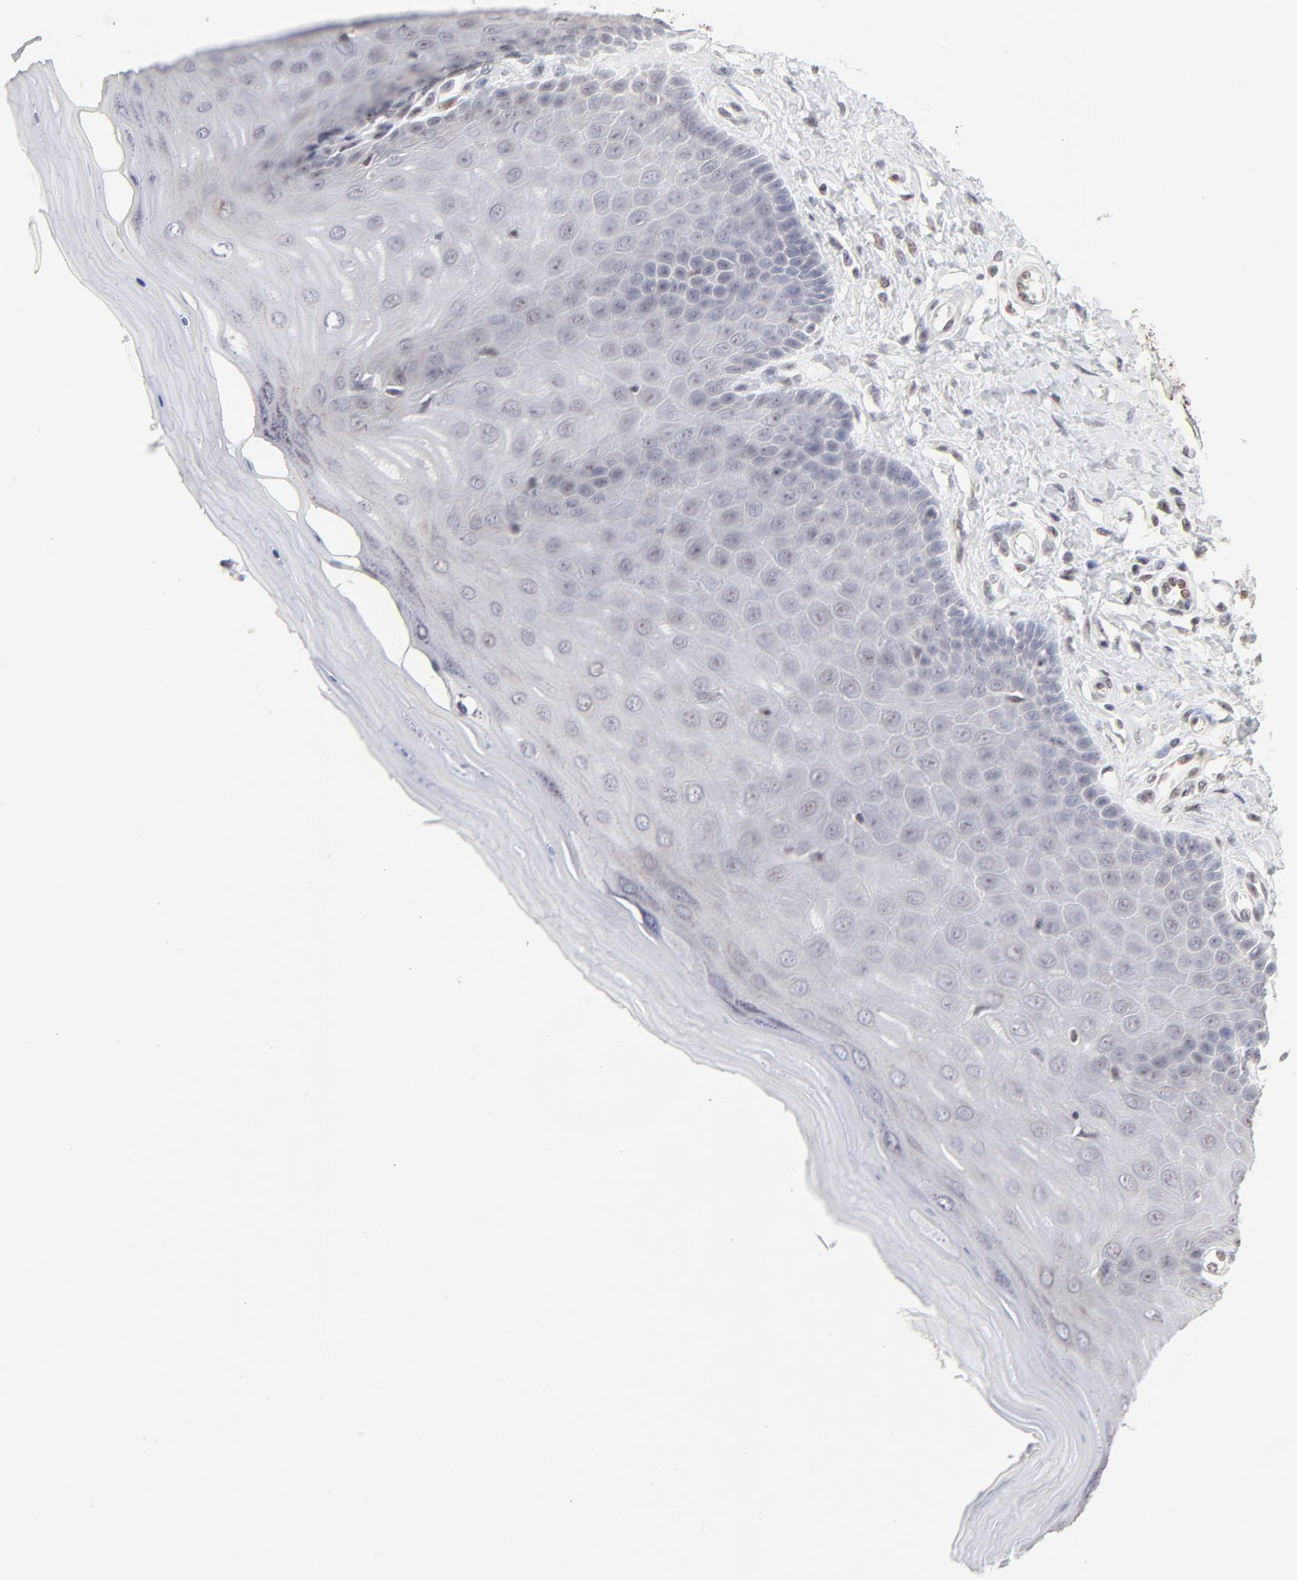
{"staining": {"intensity": "negative", "quantity": "none", "location": "none"}, "tissue": "cervix", "cell_type": "Glandular cells", "image_type": "normal", "snomed": [{"axis": "morphology", "description": "Normal tissue, NOS"}, {"axis": "topography", "description": "Cervix"}], "caption": "Immunohistochemistry of benign cervix reveals no expression in glandular cells.", "gene": "NFIL3", "patient": {"sex": "female", "age": 55}}